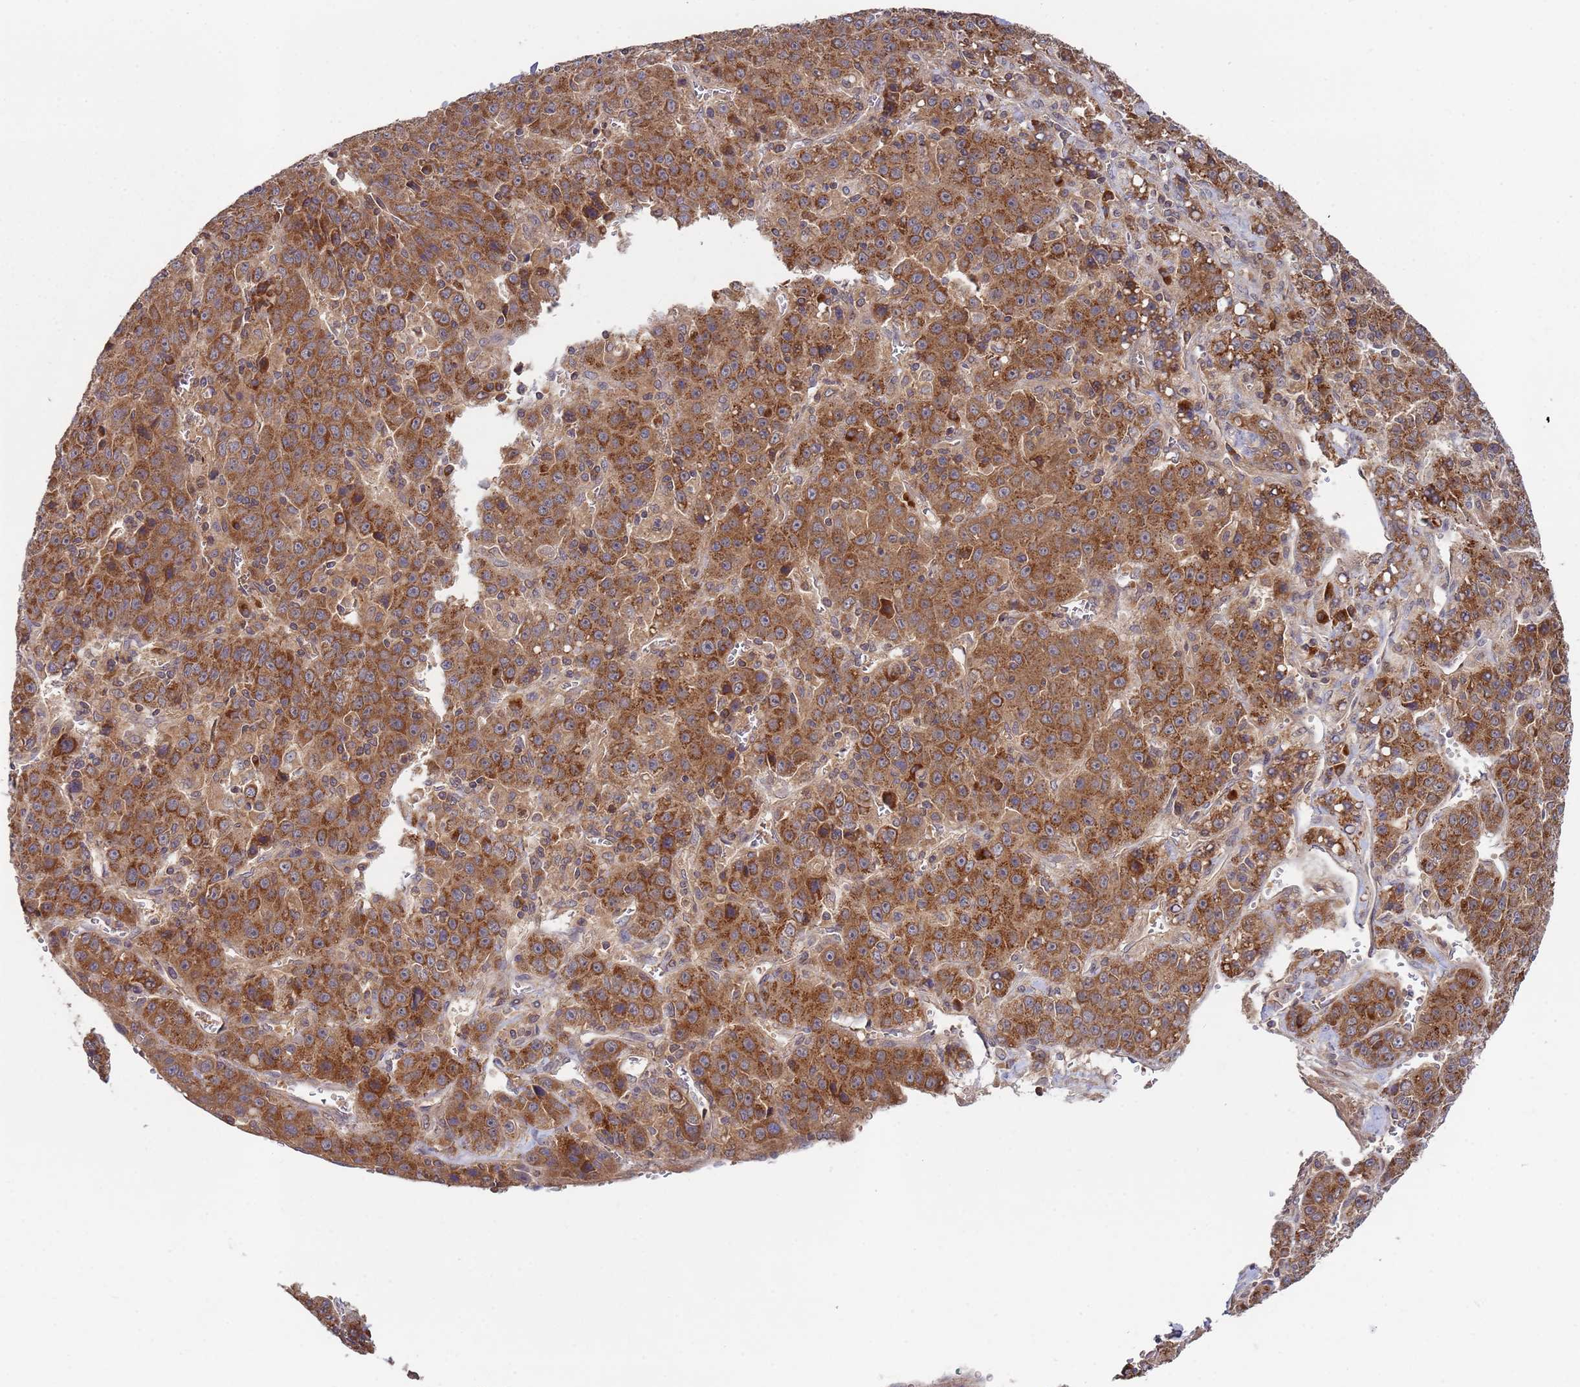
{"staining": {"intensity": "strong", "quantity": ">75%", "location": "cytoplasmic/membranous"}, "tissue": "liver cancer", "cell_type": "Tumor cells", "image_type": "cancer", "snomed": [{"axis": "morphology", "description": "Carcinoma, Hepatocellular, NOS"}, {"axis": "topography", "description": "Liver"}], "caption": "Human liver cancer (hepatocellular carcinoma) stained with a brown dye exhibits strong cytoplasmic/membranous positive expression in about >75% of tumor cells.", "gene": "OR5A2", "patient": {"sex": "female", "age": 53}}